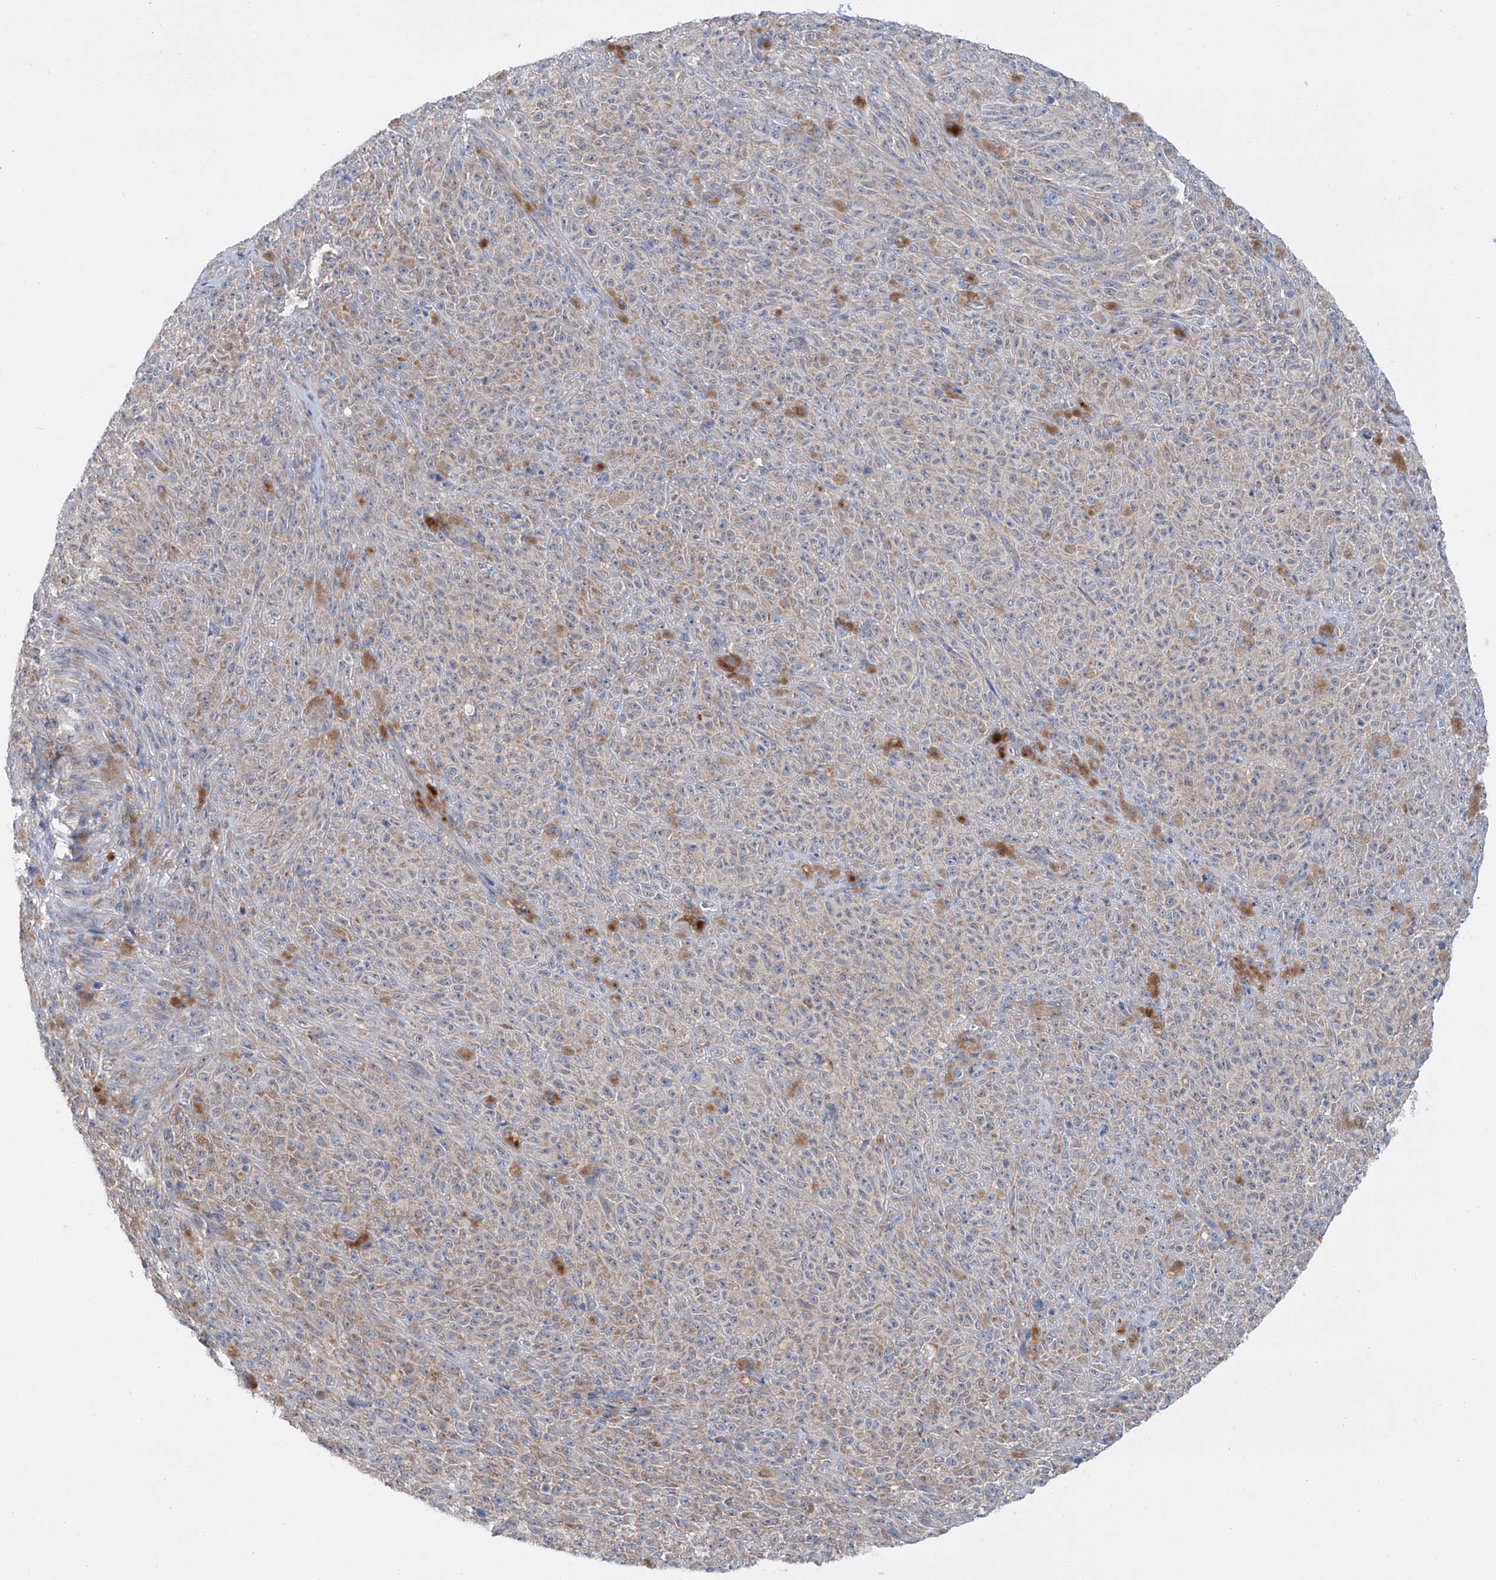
{"staining": {"intensity": "weak", "quantity": "<25%", "location": "cytoplasmic/membranous"}, "tissue": "melanoma", "cell_type": "Tumor cells", "image_type": "cancer", "snomed": [{"axis": "morphology", "description": "Malignant melanoma, NOS"}, {"axis": "topography", "description": "Skin"}], "caption": "The immunohistochemistry histopathology image has no significant positivity in tumor cells of malignant melanoma tissue. (Immunohistochemistry, brightfield microscopy, high magnification).", "gene": "SIX4", "patient": {"sex": "female", "age": 82}}